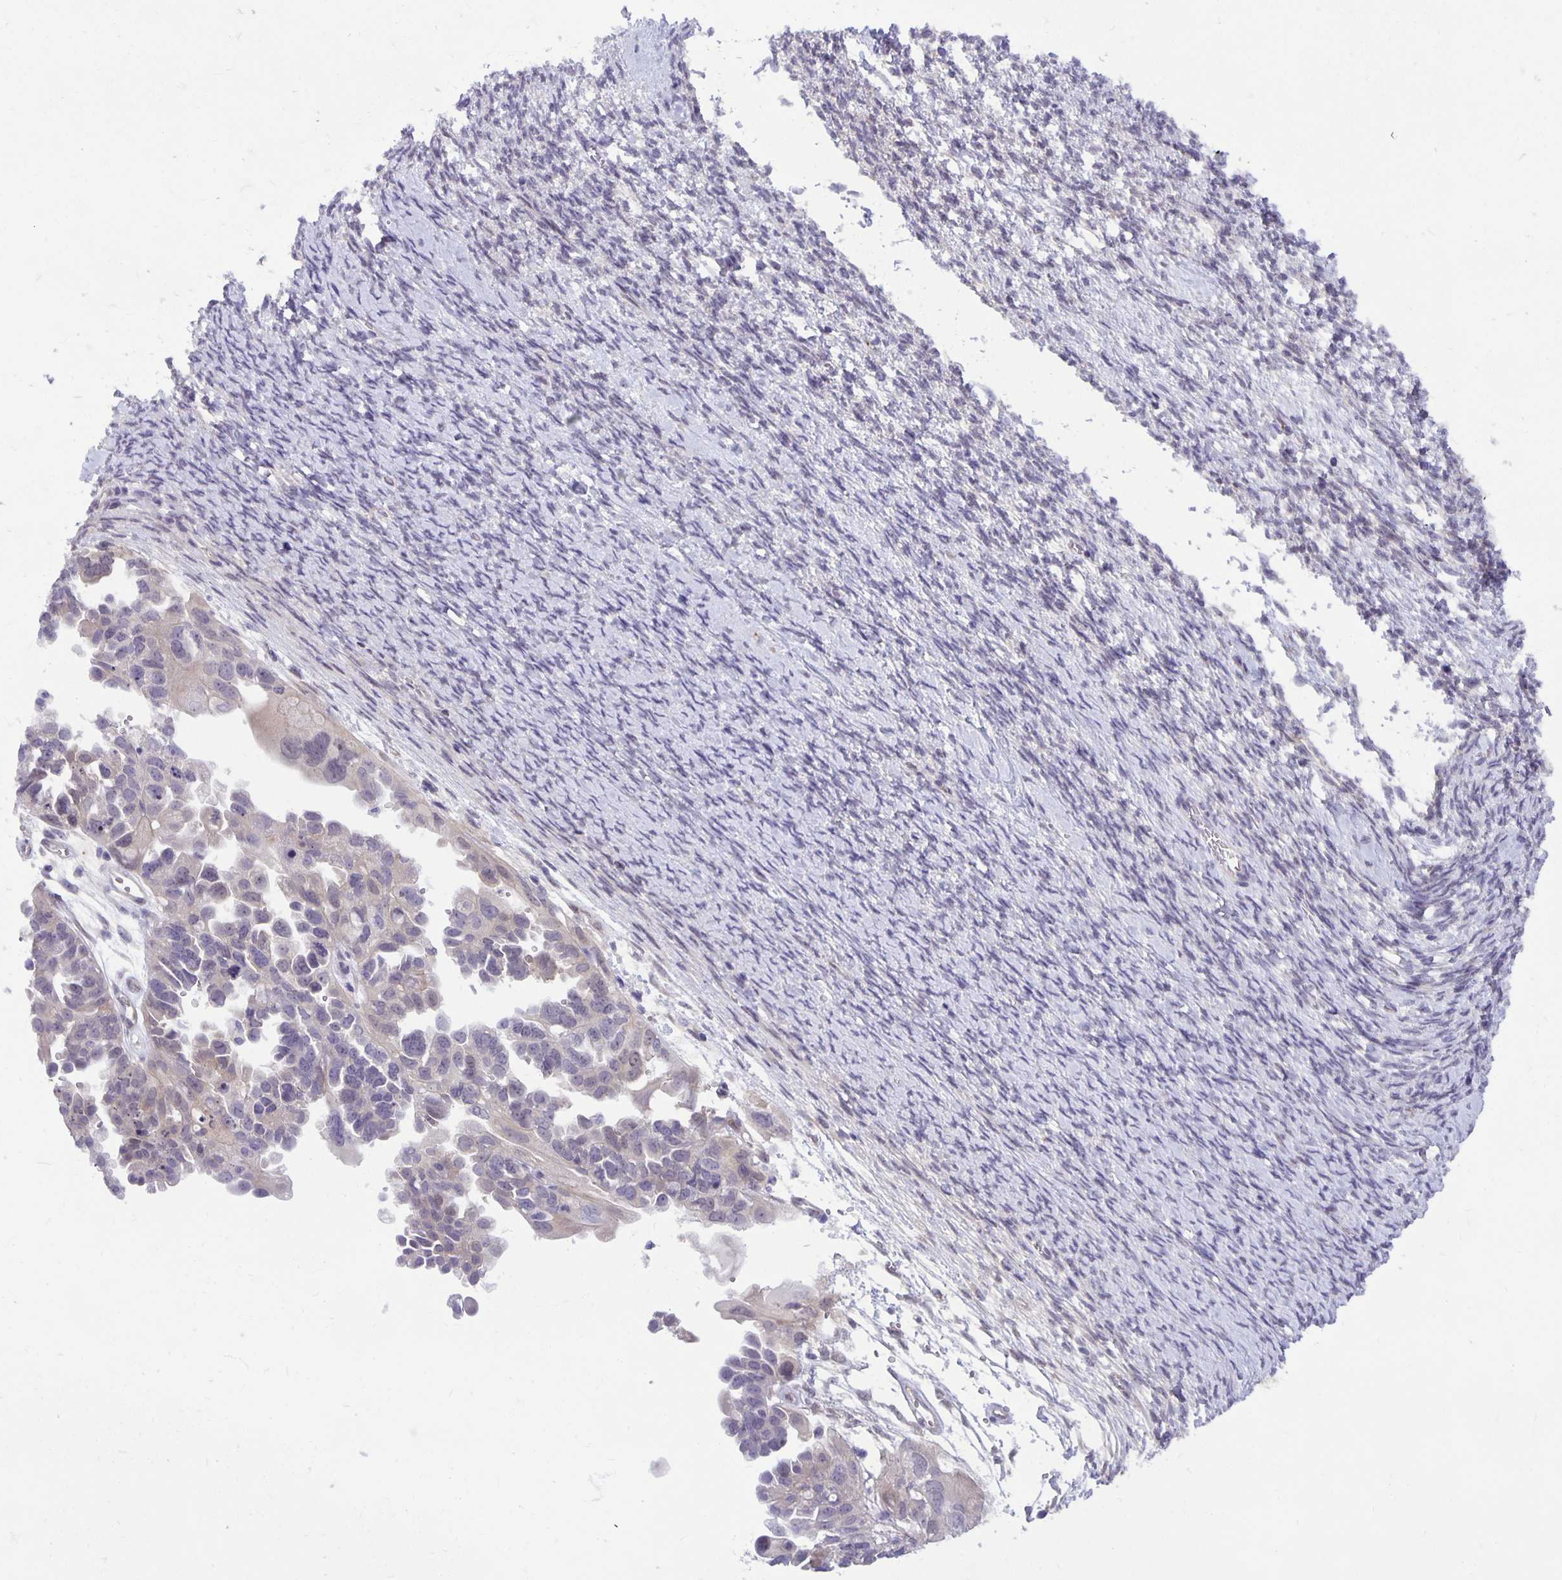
{"staining": {"intensity": "negative", "quantity": "none", "location": "none"}, "tissue": "ovarian cancer", "cell_type": "Tumor cells", "image_type": "cancer", "snomed": [{"axis": "morphology", "description": "Cystadenocarcinoma, serous, NOS"}, {"axis": "topography", "description": "Ovary"}], "caption": "Immunohistochemical staining of serous cystadenocarcinoma (ovarian) exhibits no significant positivity in tumor cells.", "gene": "TAX1BP3", "patient": {"sex": "female", "age": 53}}